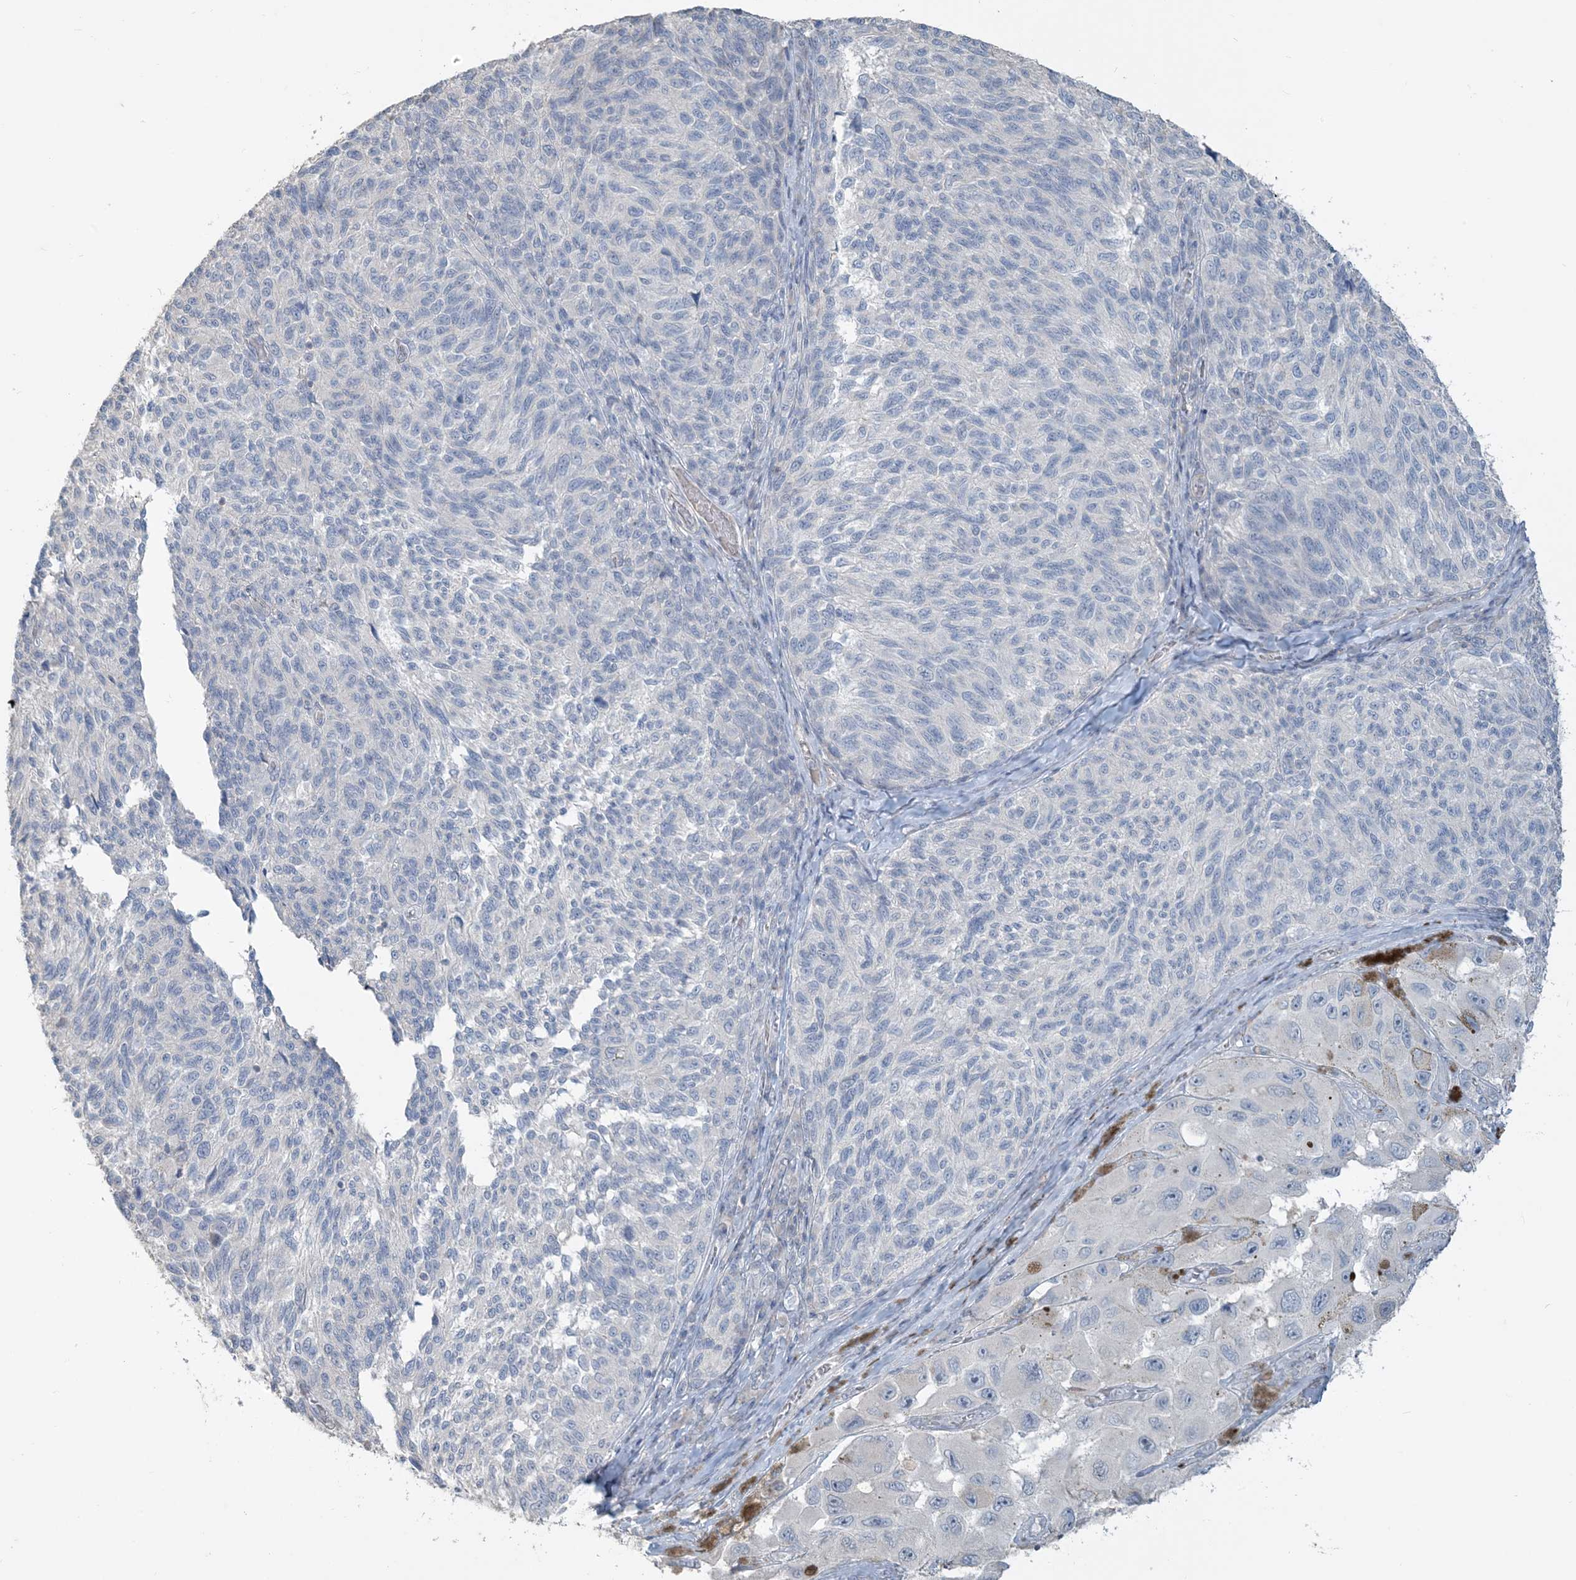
{"staining": {"intensity": "negative", "quantity": "none", "location": "none"}, "tissue": "melanoma", "cell_type": "Tumor cells", "image_type": "cancer", "snomed": [{"axis": "morphology", "description": "Malignant melanoma, NOS"}, {"axis": "topography", "description": "Skin"}], "caption": "A photomicrograph of human malignant melanoma is negative for staining in tumor cells.", "gene": "NPHS2", "patient": {"sex": "female", "age": 73}}